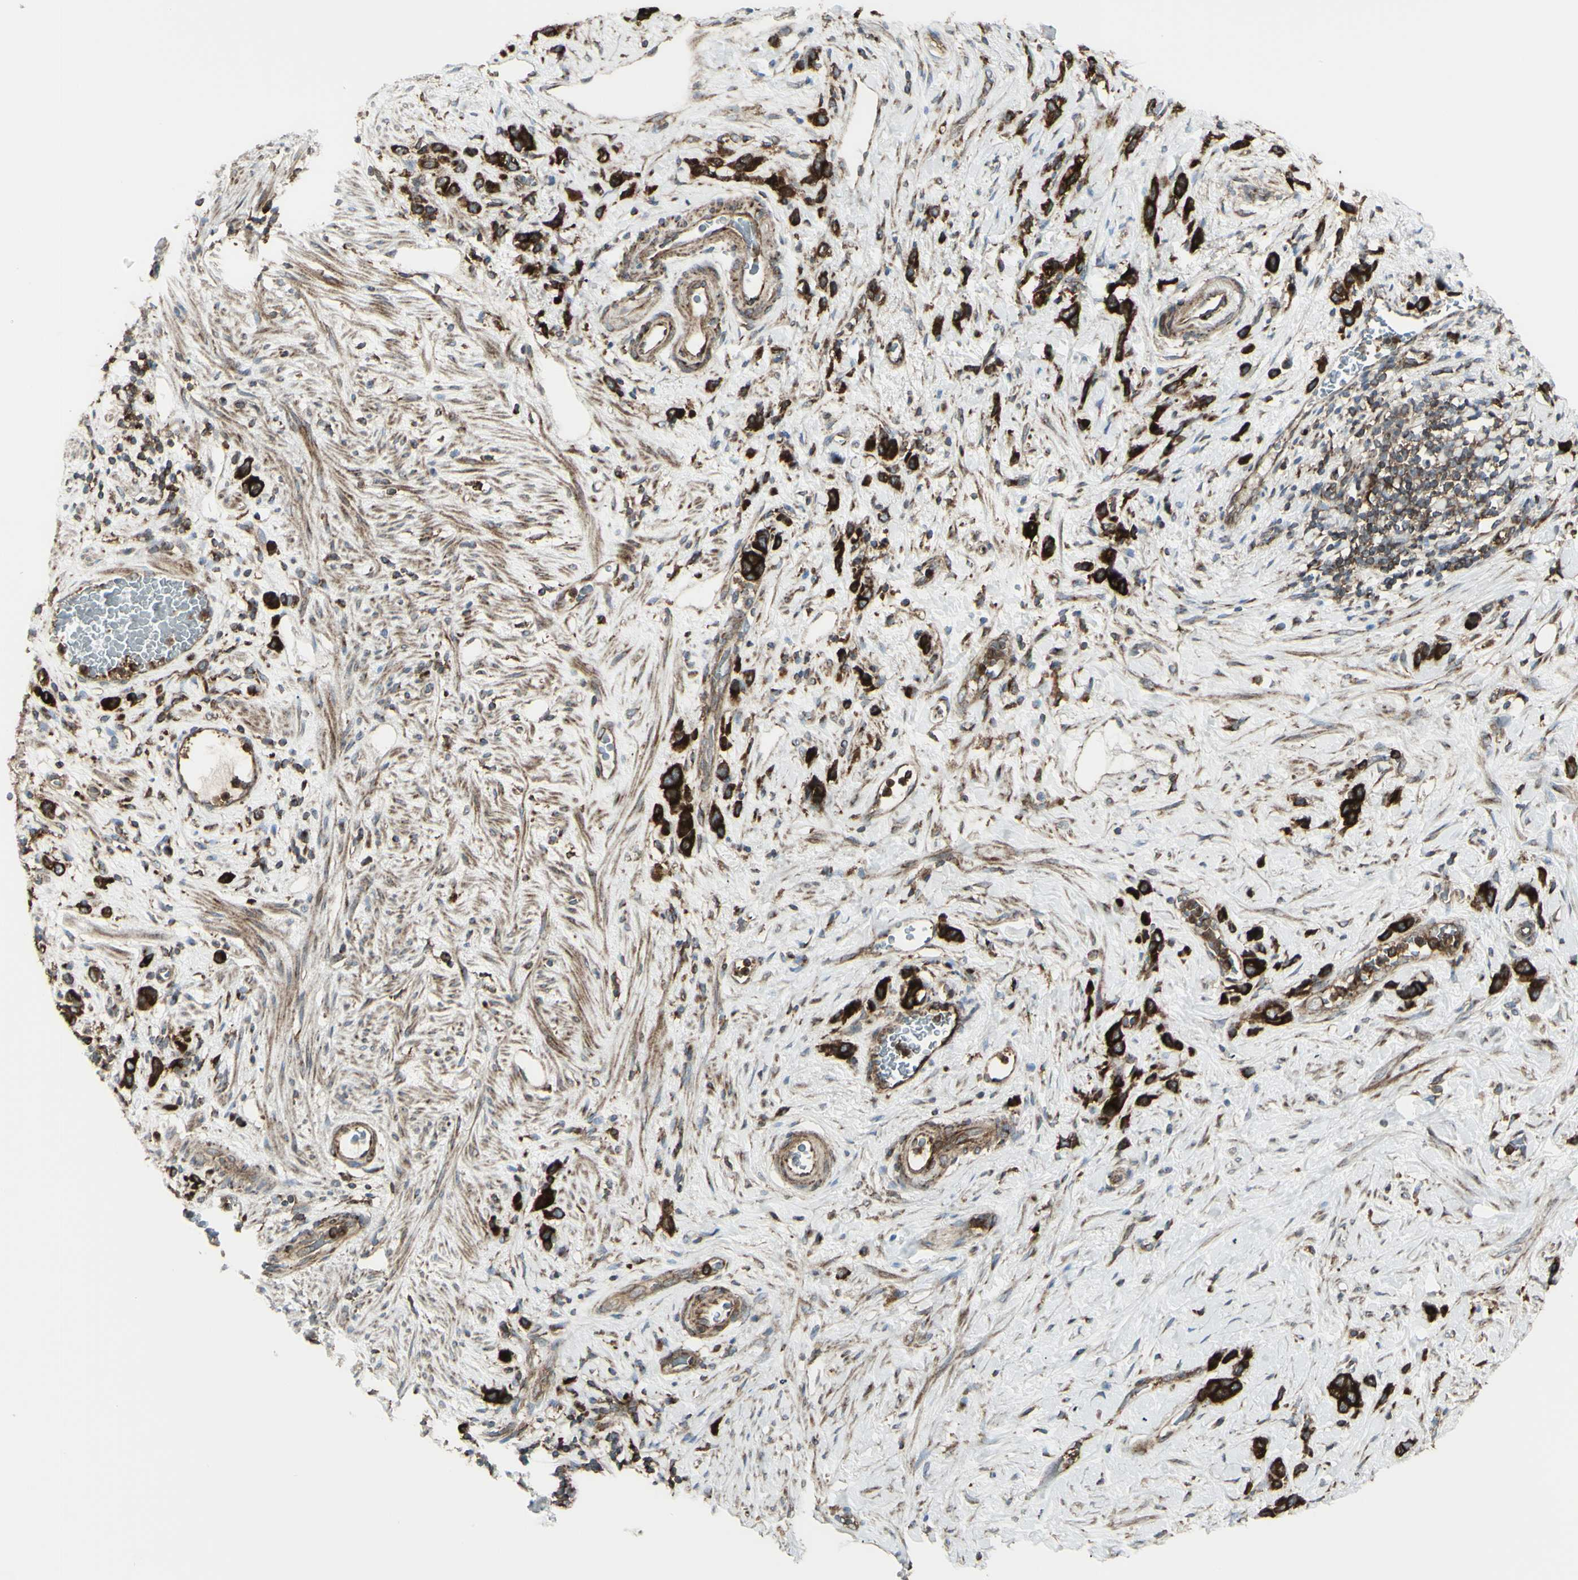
{"staining": {"intensity": "strong", "quantity": ">75%", "location": "cytoplasmic/membranous"}, "tissue": "stomach cancer", "cell_type": "Tumor cells", "image_type": "cancer", "snomed": [{"axis": "morphology", "description": "Adenocarcinoma, NOS"}, {"axis": "morphology", "description": "Adenocarcinoma, High grade"}, {"axis": "topography", "description": "Stomach, upper"}, {"axis": "topography", "description": "Stomach, lower"}], "caption": "Stomach cancer (adenocarcinoma) stained with DAB (3,3'-diaminobenzidine) immunohistochemistry (IHC) exhibits high levels of strong cytoplasmic/membranous staining in about >75% of tumor cells.", "gene": "NAPA", "patient": {"sex": "female", "age": 65}}